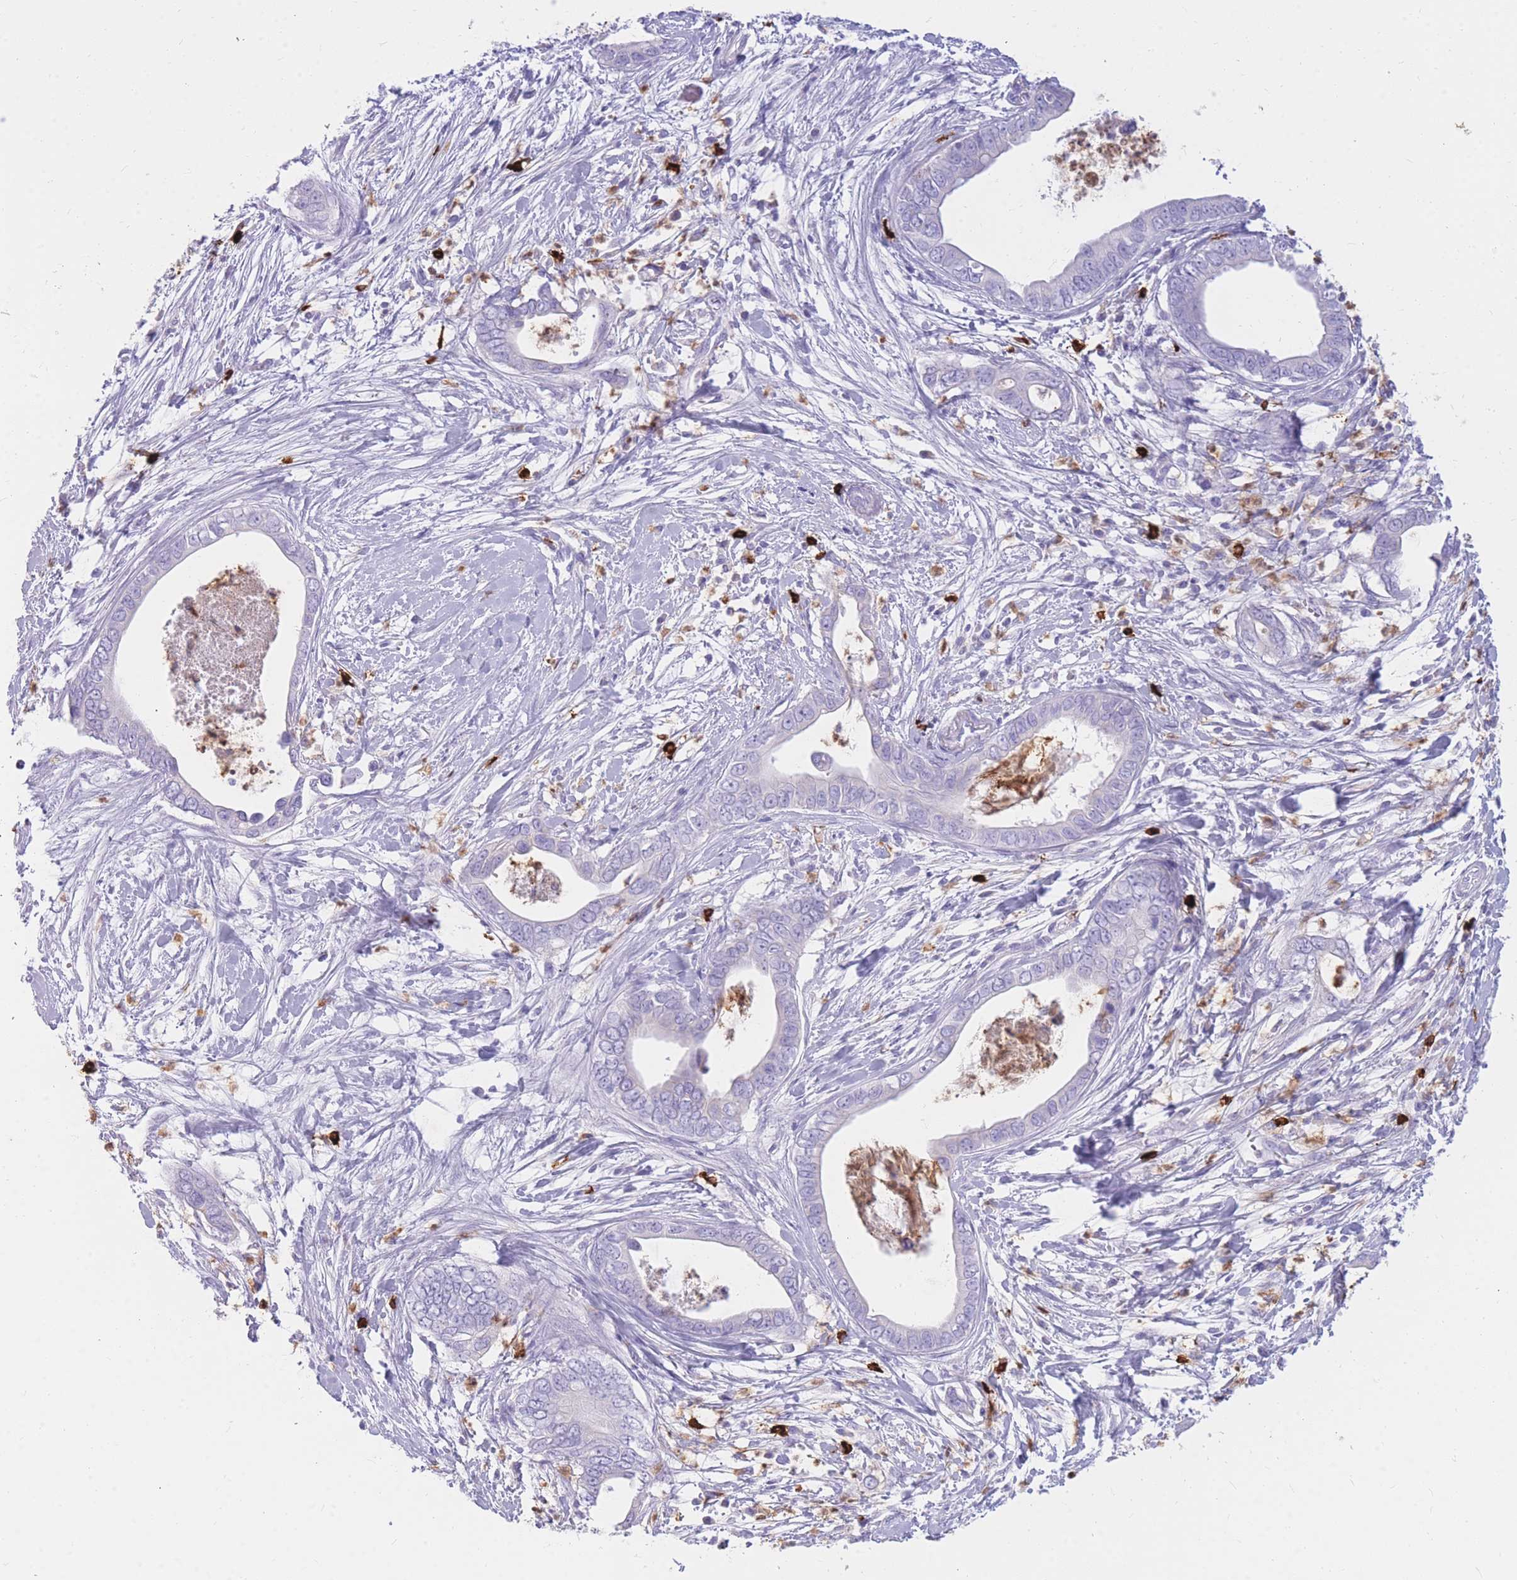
{"staining": {"intensity": "negative", "quantity": "none", "location": "none"}, "tissue": "pancreatic cancer", "cell_type": "Tumor cells", "image_type": "cancer", "snomed": [{"axis": "morphology", "description": "Adenocarcinoma, NOS"}, {"axis": "topography", "description": "Pancreas"}], "caption": "The immunohistochemistry histopathology image has no significant expression in tumor cells of adenocarcinoma (pancreatic) tissue.", "gene": "TPSAB1", "patient": {"sex": "male", "age": 75}}